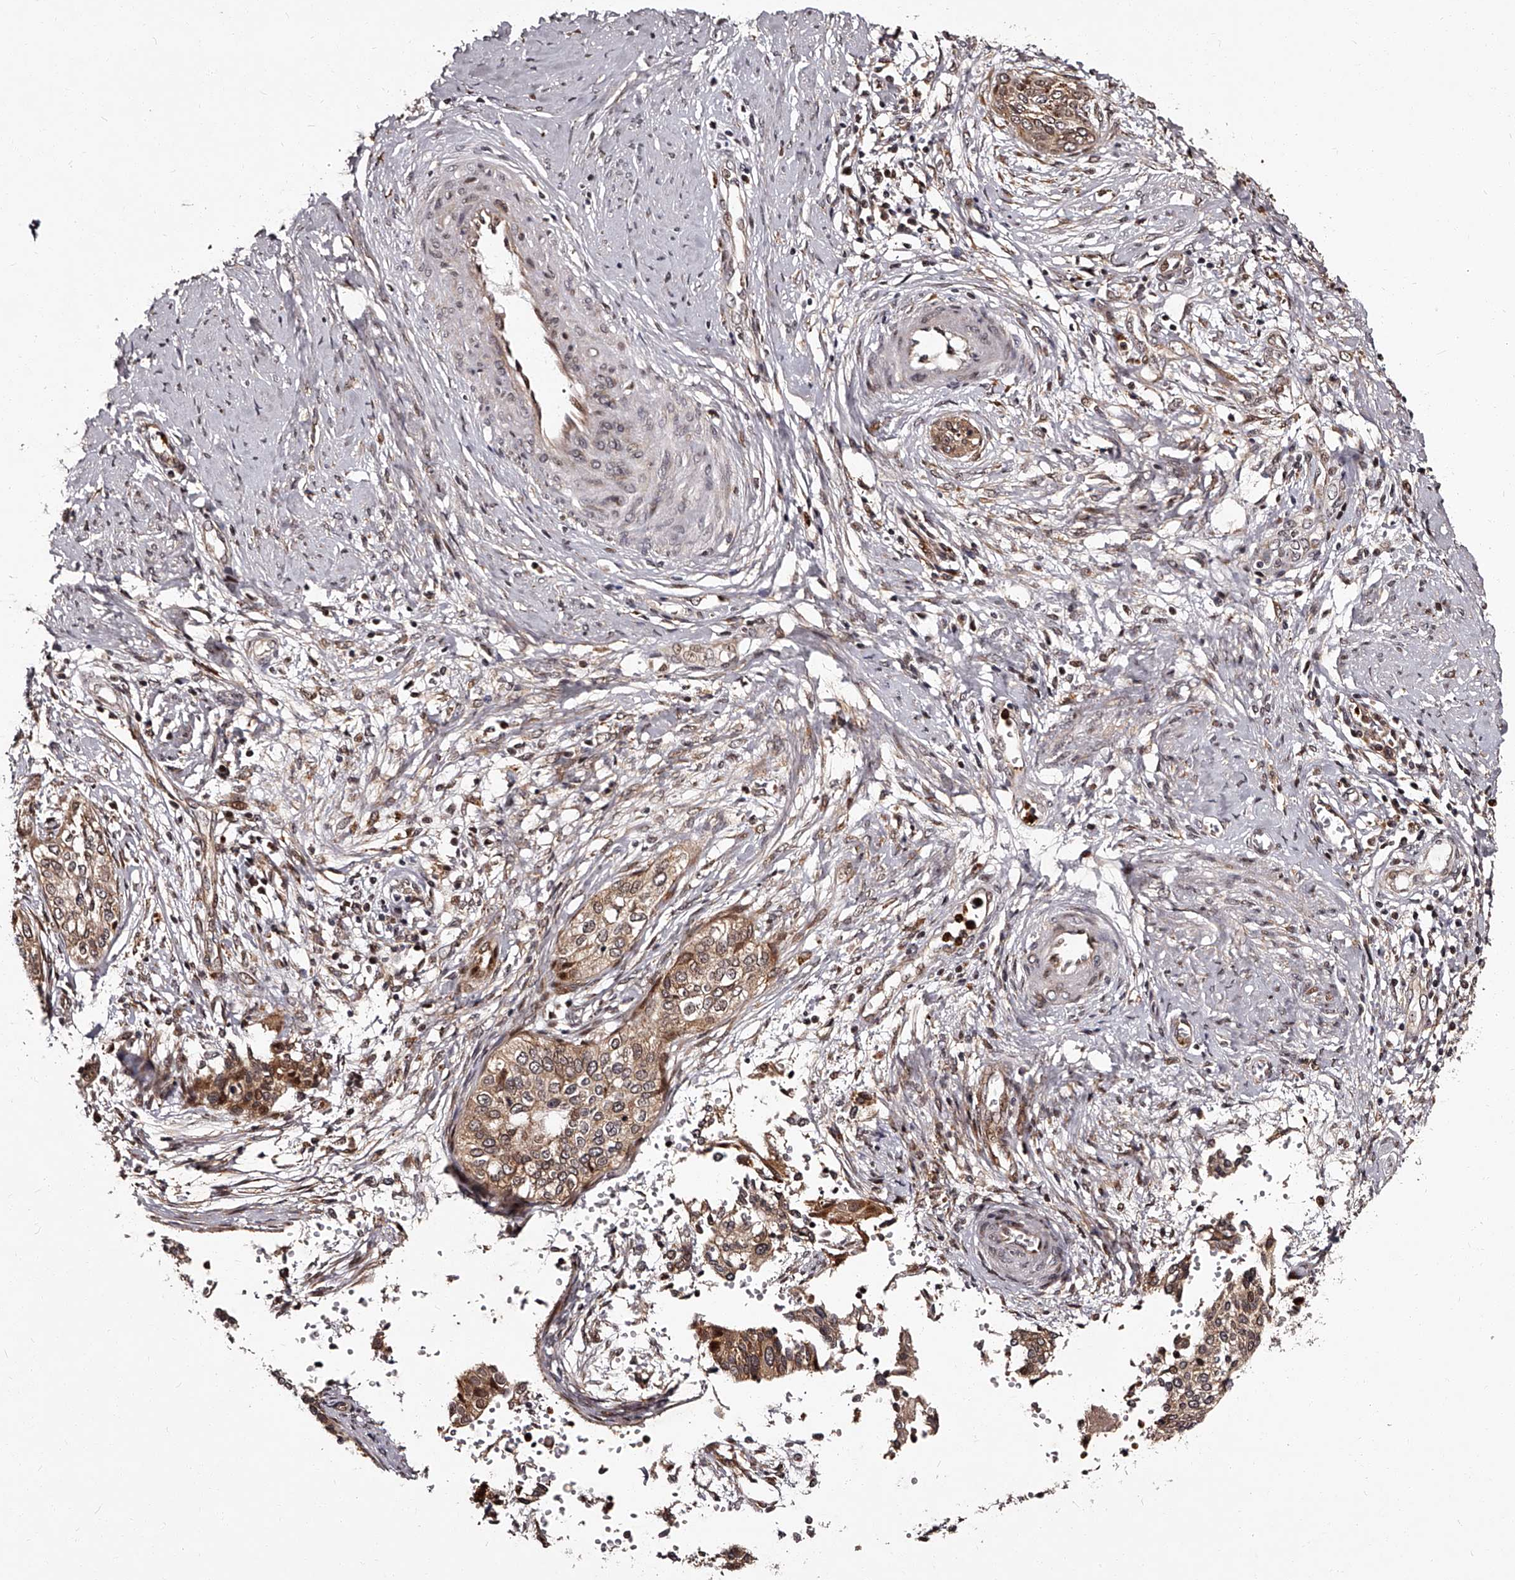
{"staining": {"intensity": "moderate", "quantity": "<25%", "location": "cytoplasmic/membranous,nuclear"}, "tissue": "cervical cancer", "cell_type": "Tumor cells", "image_type": "cancer", "snomed": [{"axis": "morphology", "description": "Squamous cell carcinoma, NOS"}, {"axis": "topography", "description": "Cervix"}], "caption": "Brown immunohistochemical staining in human cervical cancer exhibits moderate cytoplasmic/membranous and nuclear positivity in about <25% of tumor cells. The staining was performed using DAB (3,3'-diaminobenzidine), with brown indicating positive protein expression. Nuclei are stained blue with hematoxylin.", "gene": "RSC1A1", "patient": {"sex": "female", "age": 37}}